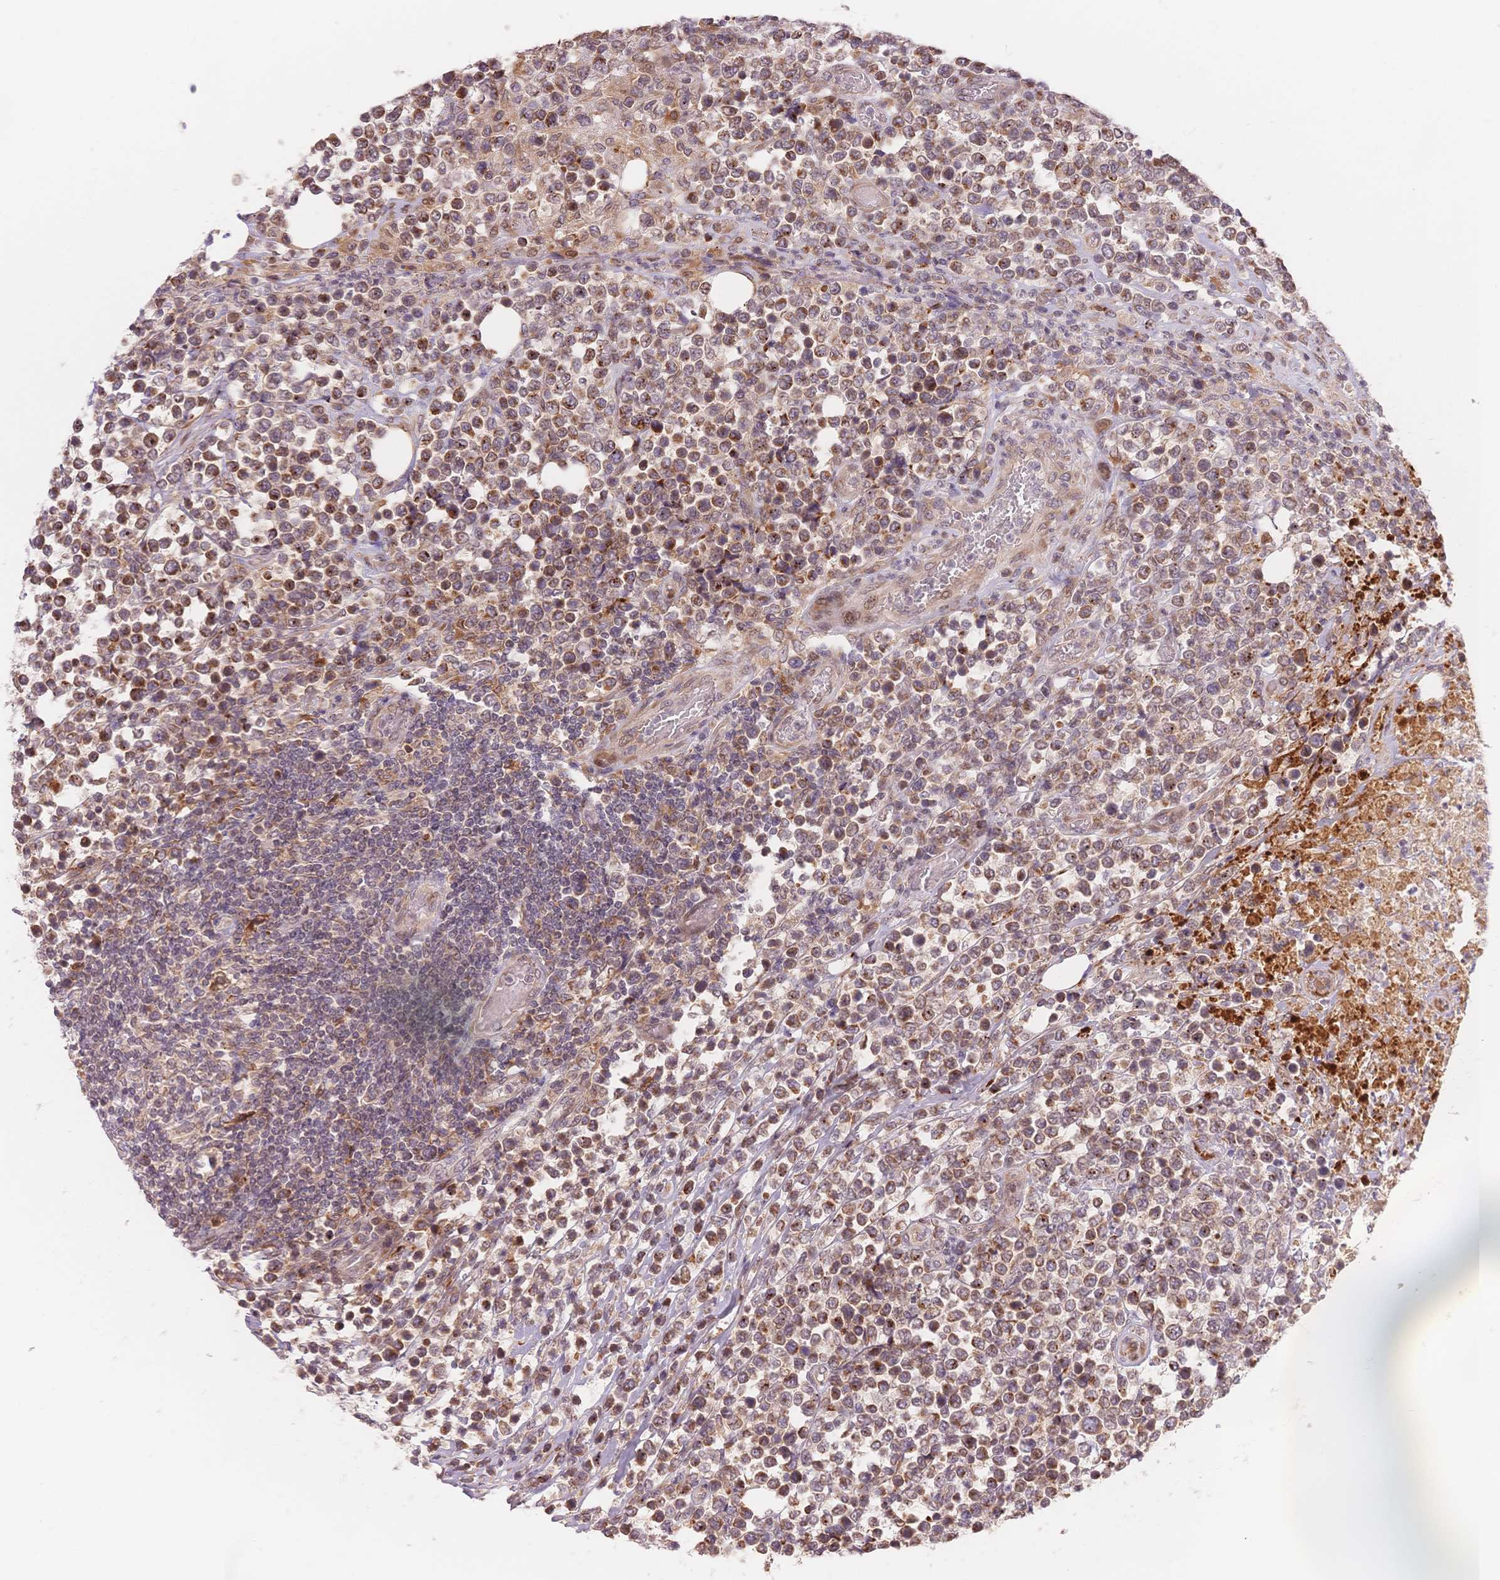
{"staining": {"intensity": "moderate", "quantity": ">75%", "location": "cytoplasmic/membranous"}, "tissue": "lymphoma", "cell_type": "Tumor cells", "image_type": "cancer", "snomed": [{"axis": "morphology", "description": "Malignant lymphoma, non-Hodgkin's type, High grade"}, {"axis": "topography", "description": "Soft tissue"}], "caption": "Moderate cytoplasmic/membranous expression for a protein is seen in approximately >75% of tumor cells of lymphoma using immunohistochemistry.", "gene": "STK39", "patient": {"sex": "female", "age": 56}}